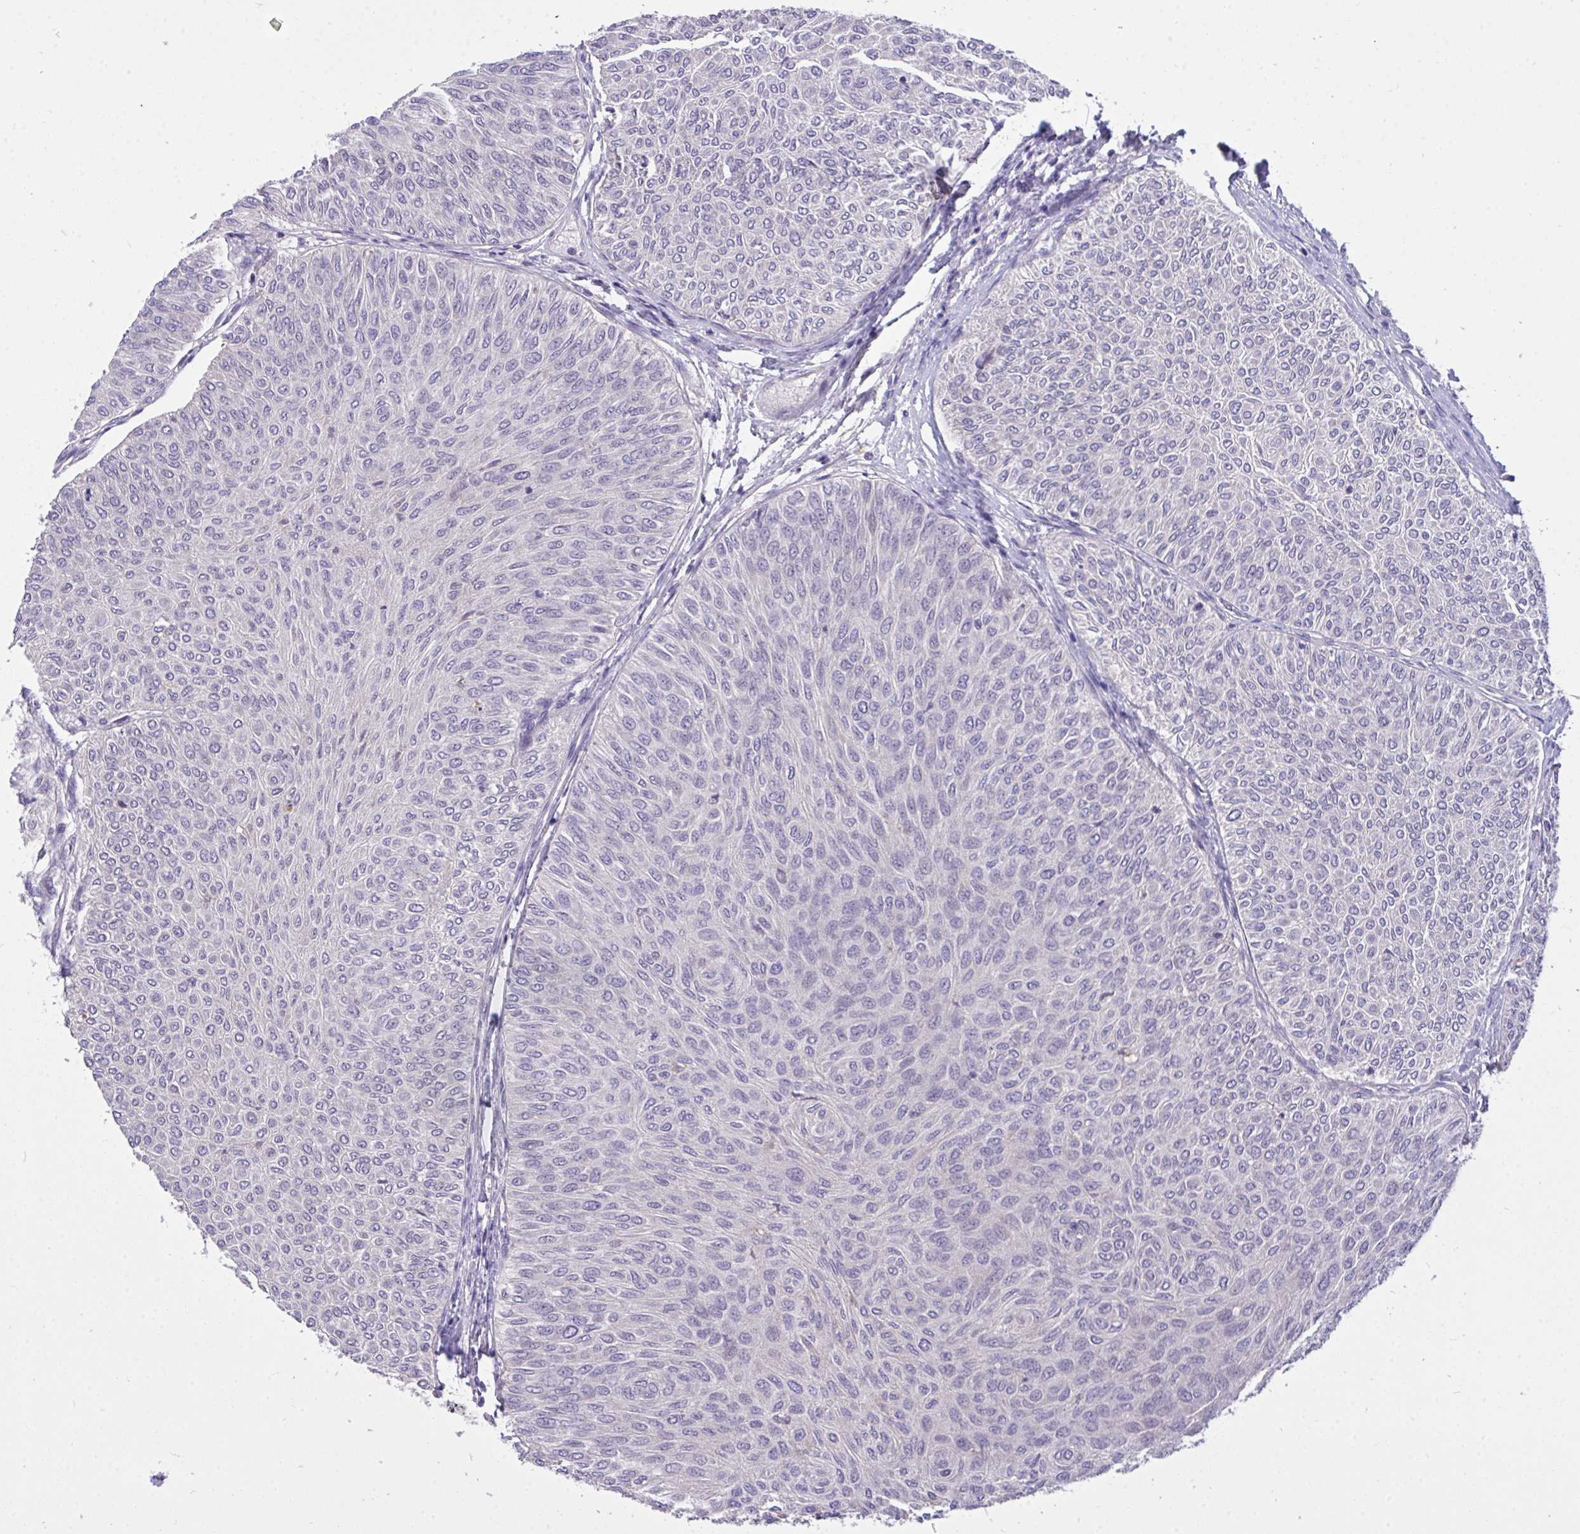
{"staining": {"intensity": "negative", "quantity": "none", "location": "none"}, "tissue": "urothelial cancer", "cell_type": "Tumor cells", "image_type": "cancer", "snomed": [{"axis": "morphology", "description": "Urothelial carcinoma, Low grade"}, {"axis": "topography", "description": "Urinary bladder"}], "caption": "Tumor cells are negative for brown protein staining in low-grade urothelial carcinoma.", "gene": "C19orf54", "patient": {"sex": "male", "age": 78}}